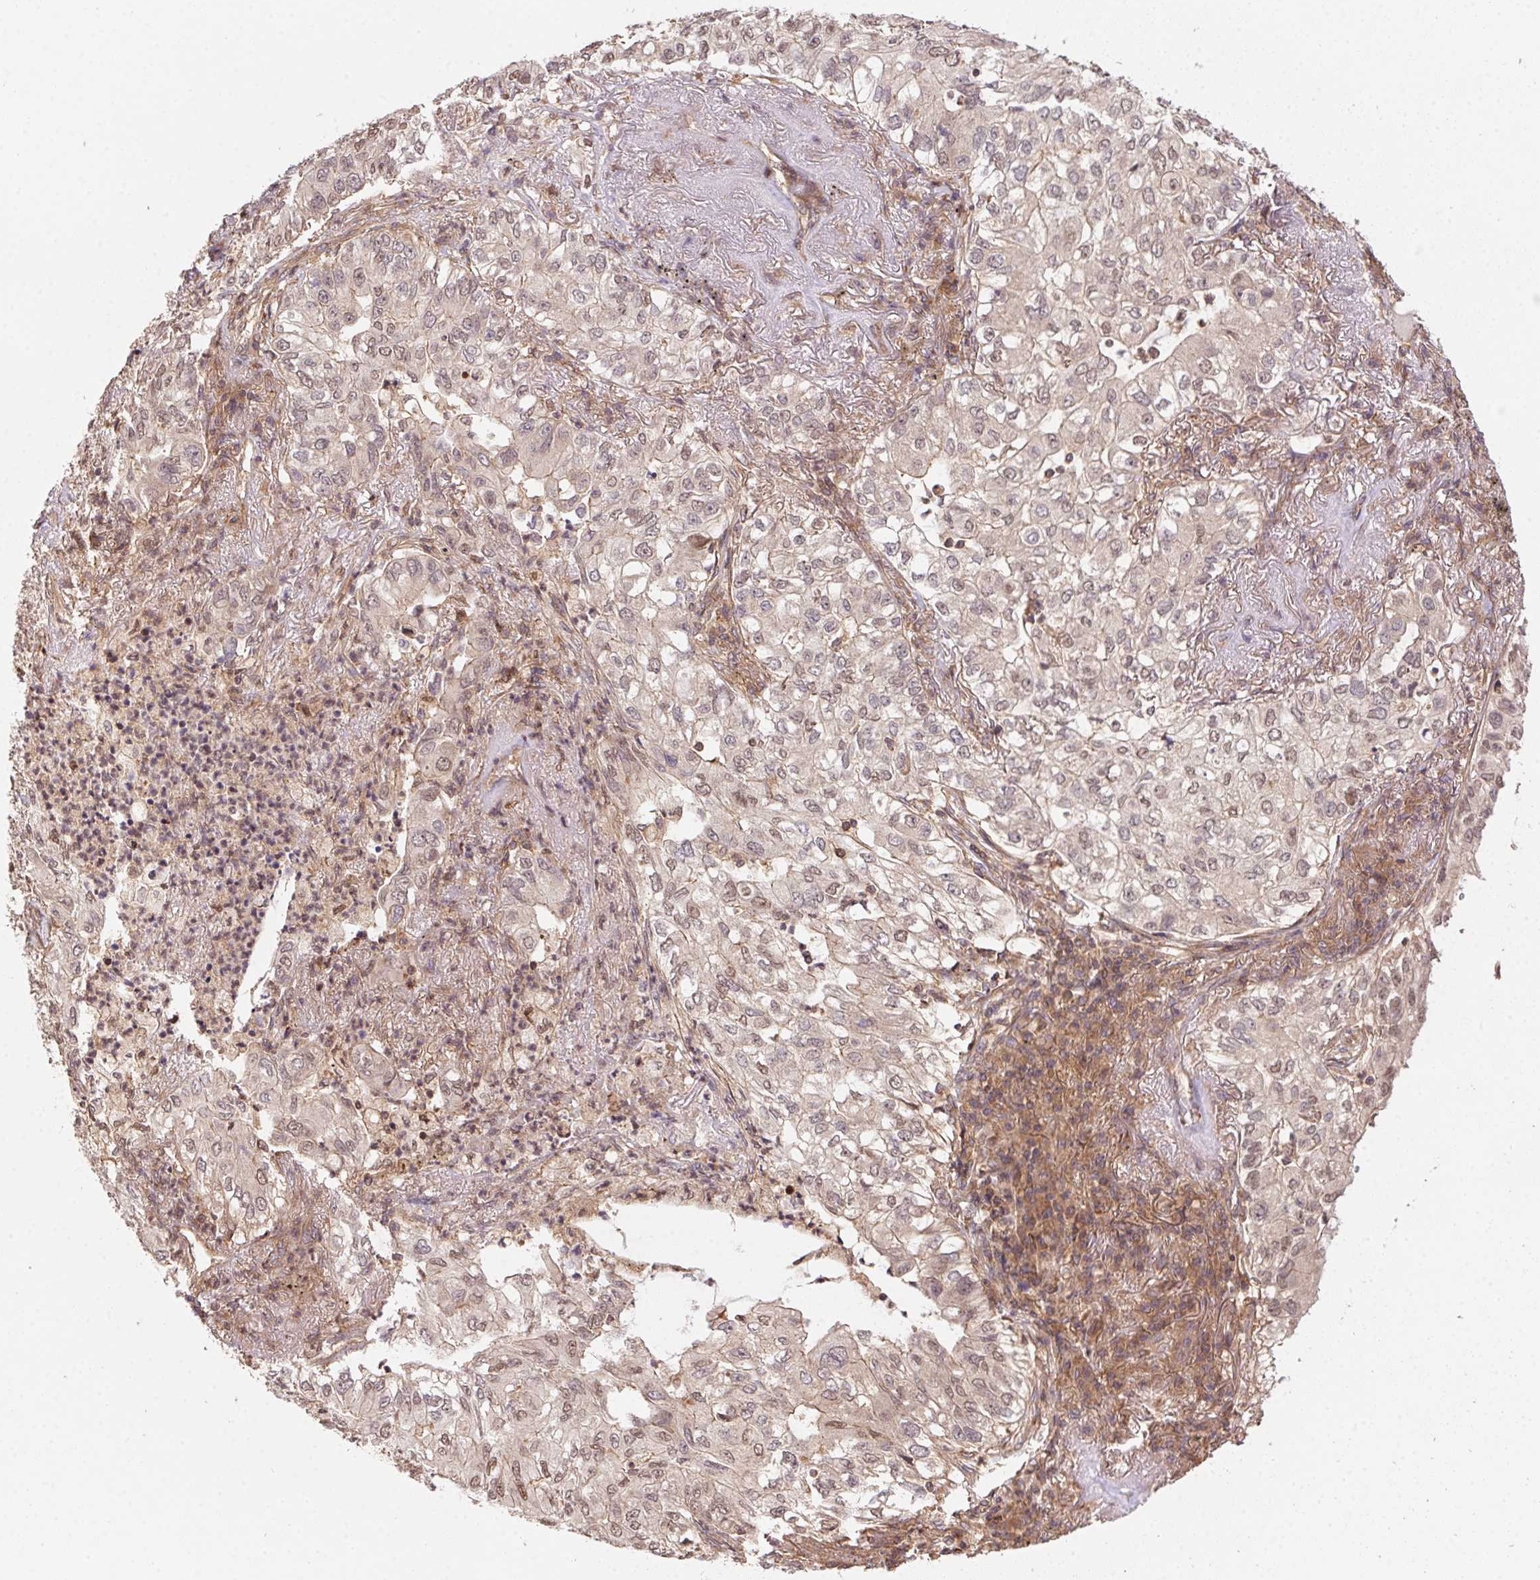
{"staining": {"intensity": "weak", "quantity": "25%-75%", "location": "nuclear"}, "tissue": "lung cancer", "cell_type": "Tumor cells", "image_type": "cancer", "snomed": [{"axis": "morphology", "description": "Adenocarcinoma, NOS"}, {"axis": "topography", "description": "Lung"}], "caption": "Immunohistochemistry histopathology image of neoplastic tissue: lung adenocarcinoma stained using immunohistochemistry demonstrates low levels of weak protein expression localized specifically in the nuclear of tumor cells, appearing as a nuclear brown color.", "gene": "MEX3D", "patient": {"sex": "female", "age": 73}}